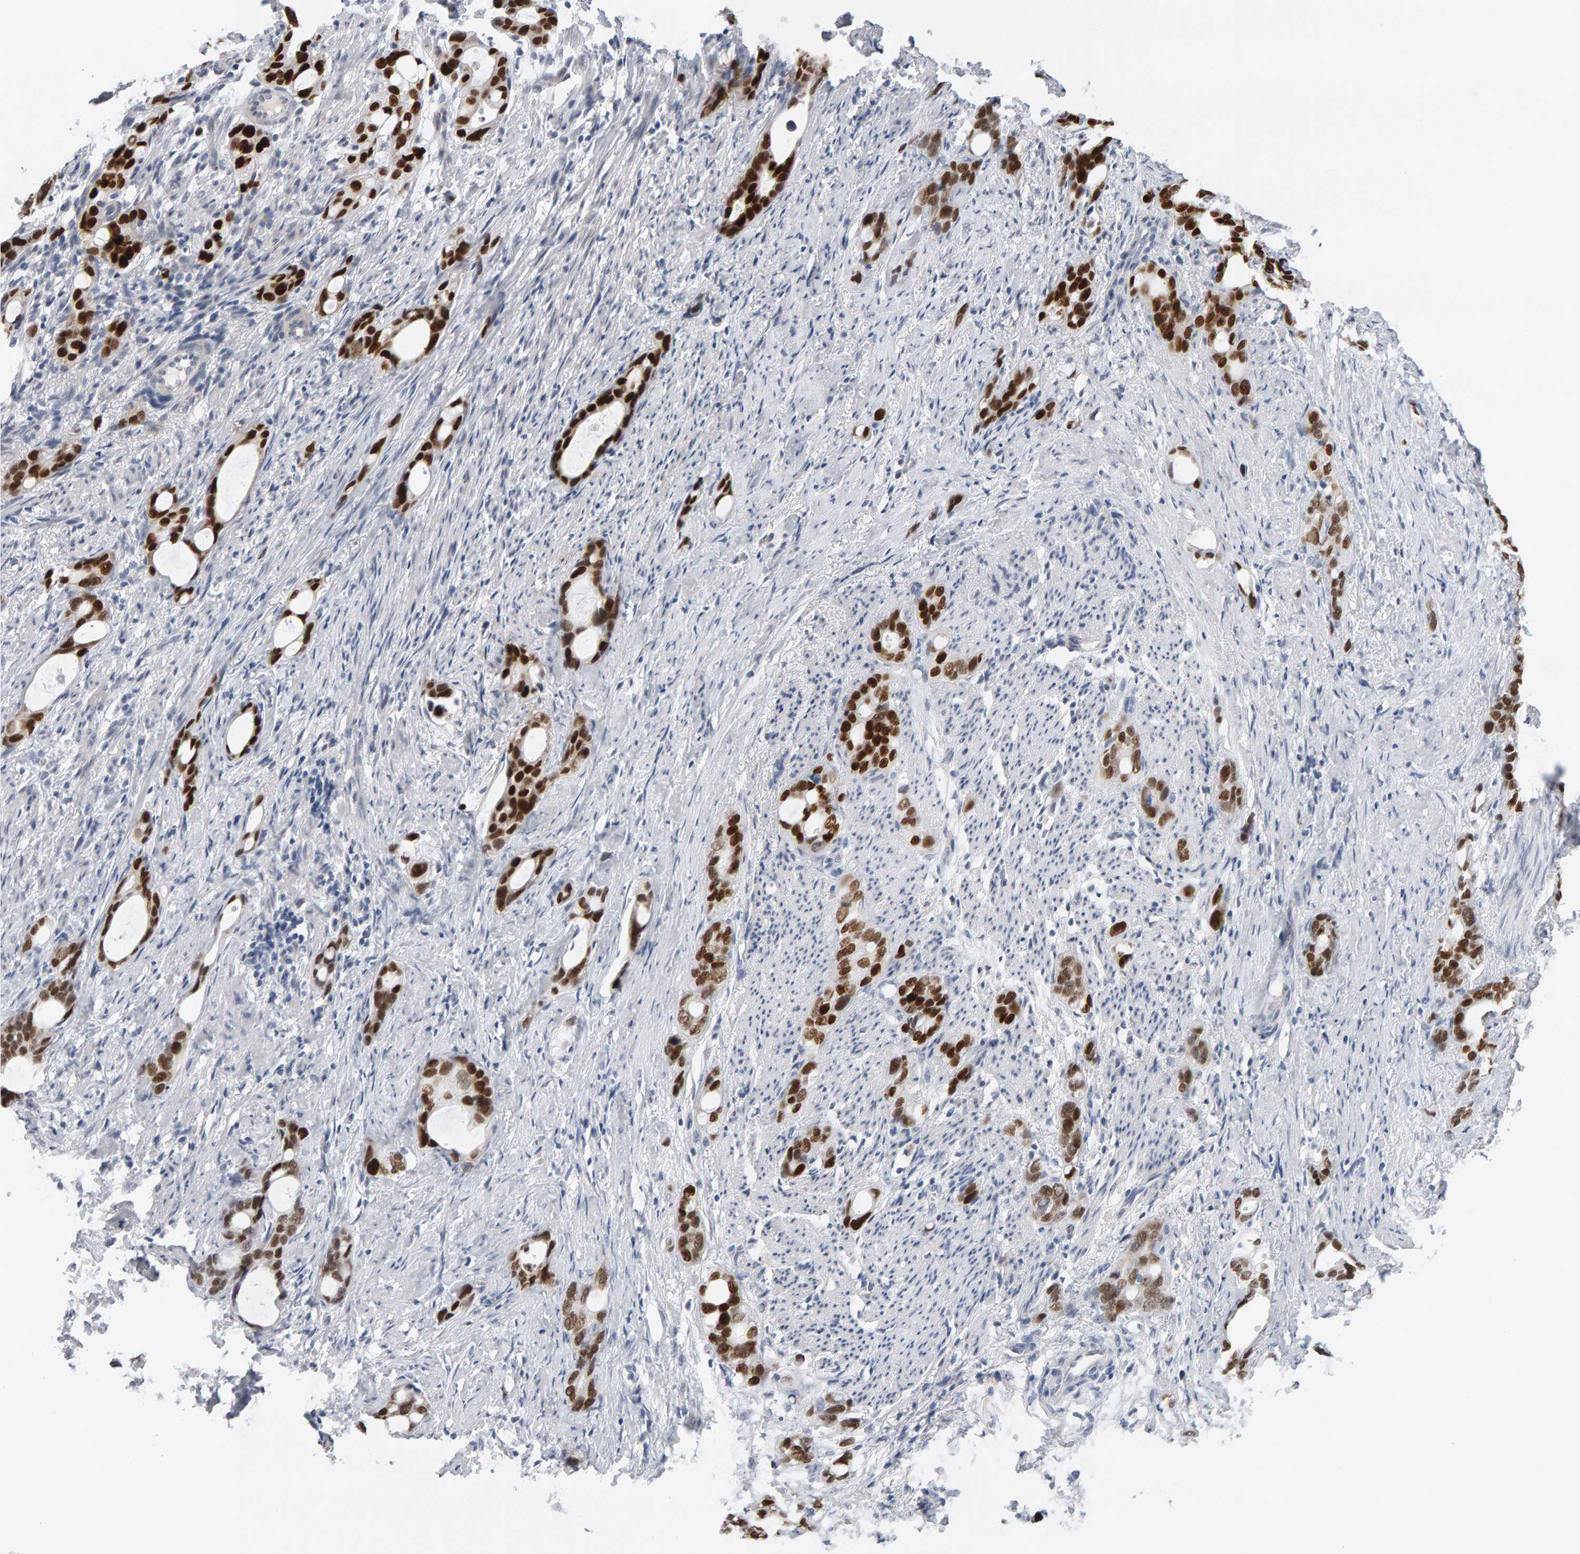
{"staining": {"intensity": "strong", "quantity": ">75%", "location": "nuclear"}, "tissue": "stomach cancer", "cell_type": "Tumor cells", "image_type": "cancer", "snomed": [{"axis": "morphology", "description": "Adenocarcinoma, NOS"}, {"axis": "topography", "description": "Stomach"}], "caption": "Strong nuclear staining for a protein is appreciated in approximately >75% of tumor cells of stomach adenocarcinoma using immunohistochemistry.", "gene": "HNF4A", "patient": {"sex": "female", "age": 75}}